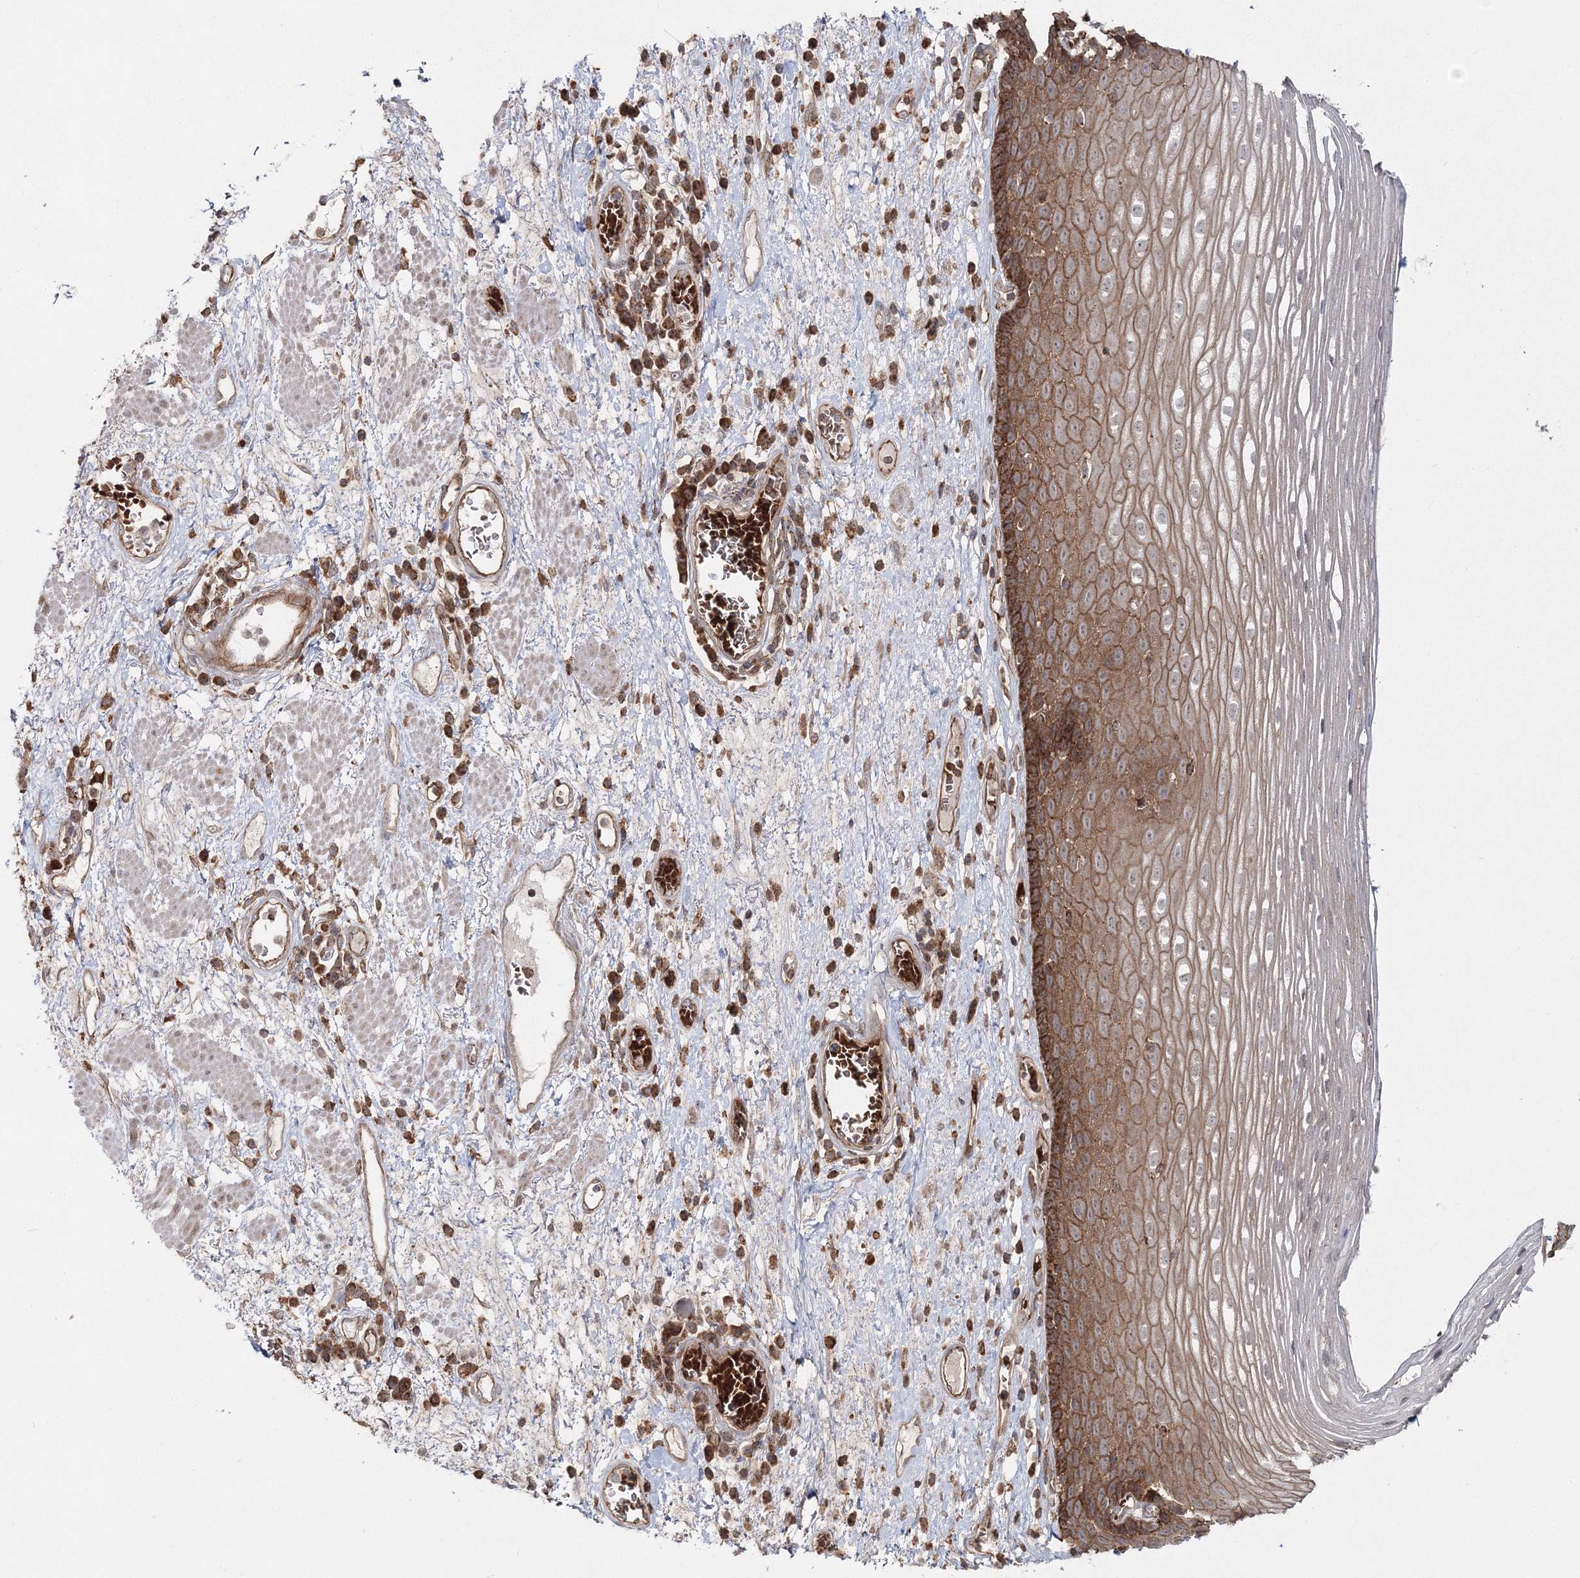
{"staining": {"intensity": "moderate", "quantity": ">75%", "location": "cytoplasmic/membranous"}, "tissue": "esophagus", "cell_type": "Squamous epithelial cells", "image_type": "normal", "snomed": [{"axis": "morphology", "description": "Normal tissue, NOS"}, {"axis": "morphology", "description": "Adenocarcinoma, NOS"}, {"axis": "topography", "description": "Esophagus"}], "caption": "A histopathology image showing moderate cytoplasmic/membranous positivity in about >75% of squamous epithelial cells in unremarkable esophagus, as visualized by brown immunohistochemical staining.", "gene": "PCBD2", "patient": {"sex": "male", "age": 62}}